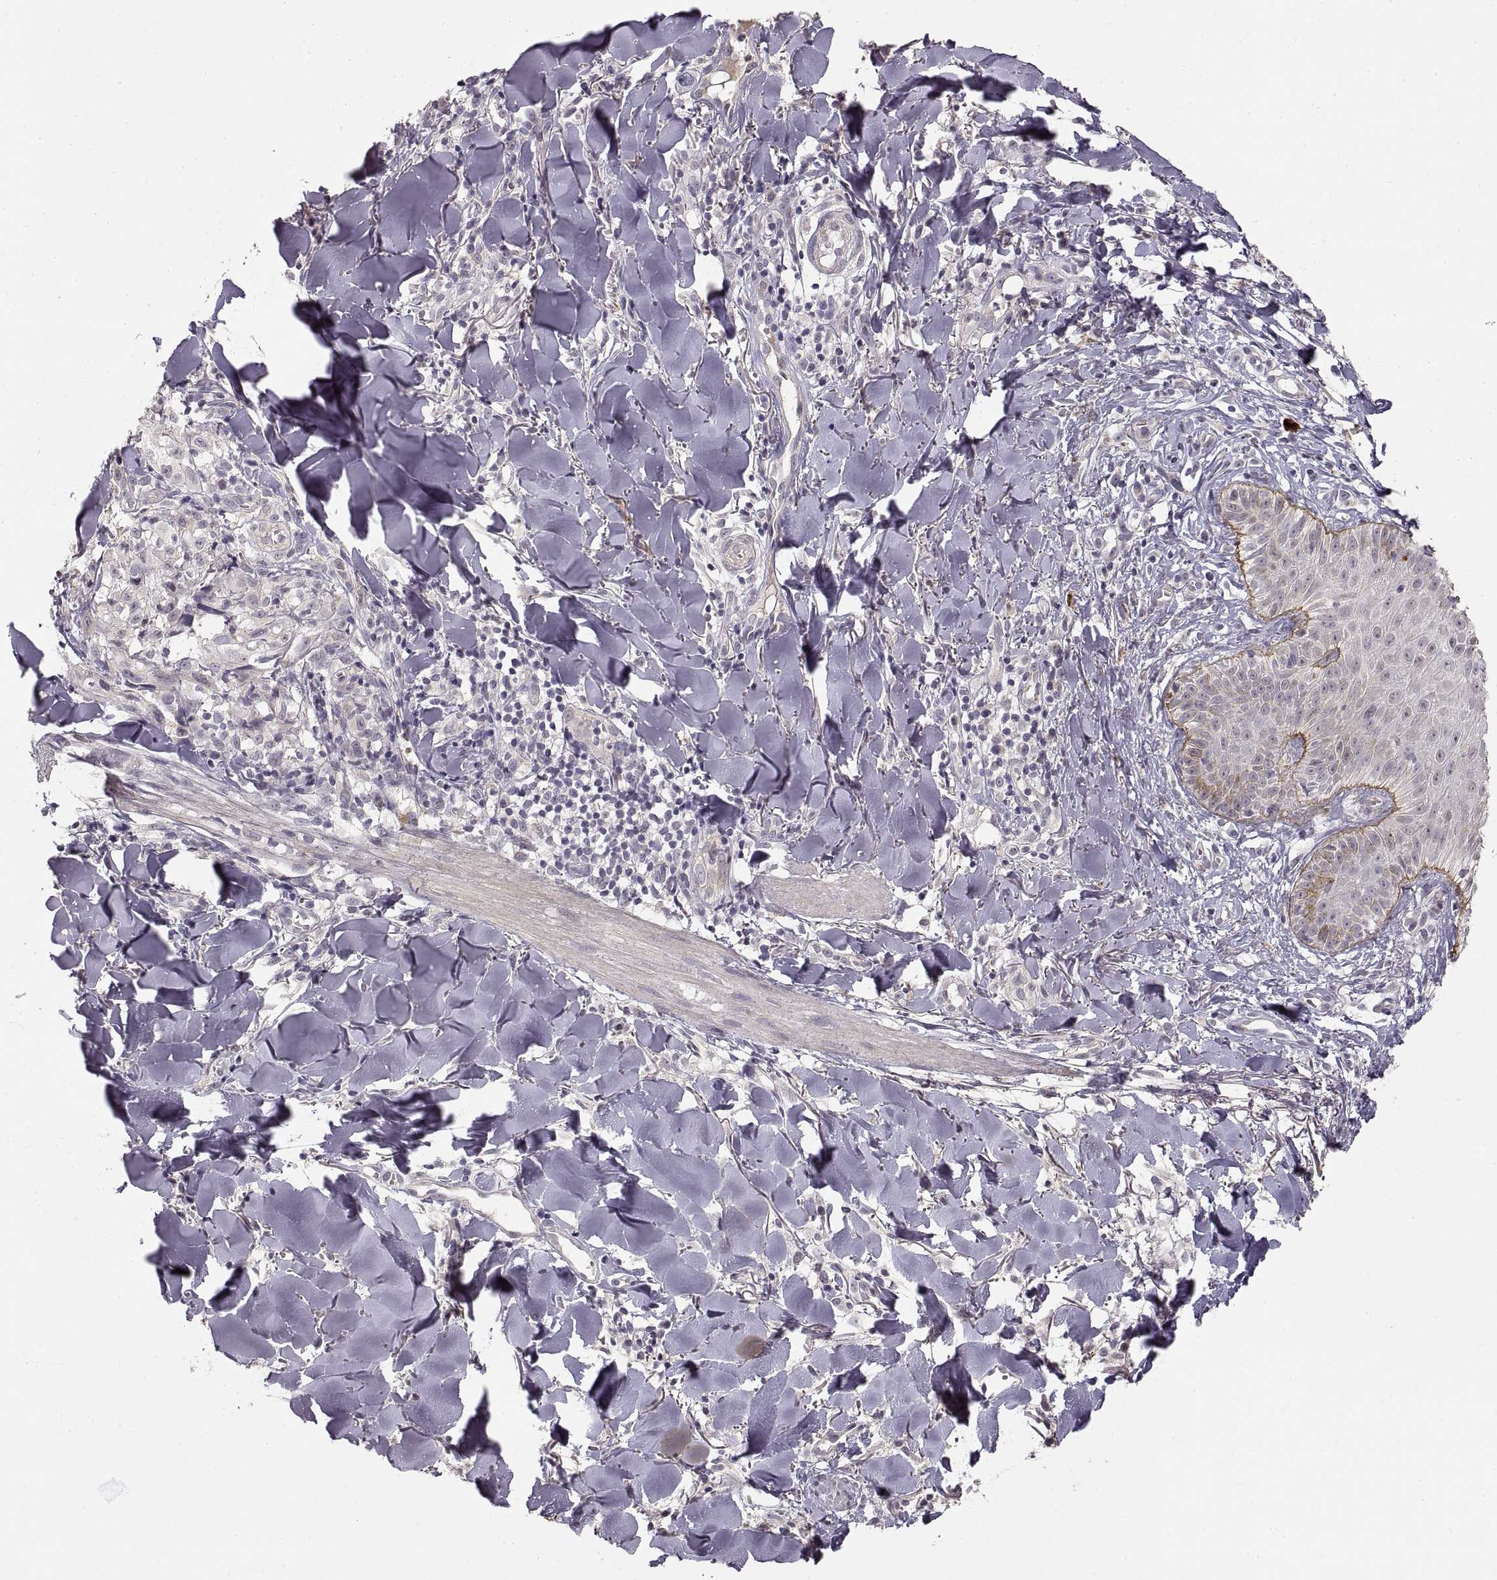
{"staining": {"intensity": "weak", "quantity": "<25%", "location": "cytoplasmic/membranous"}, "tissue": "melanoma", "cell_type": "Tumor cells", "image_type": "cancer", "snomed": [{"axis": "morphology", "description": "Malignant melanoma, NOS"}, {"axis": "topography", "description": "Skin"}], "caption": "Immunohistochemistry photomicrograph of melanoma stained for a protein (brown), which demonstrates no staining in tumor cells.", "gene": "LAMC2", "patient": {"sex": "male", "age": 51}}